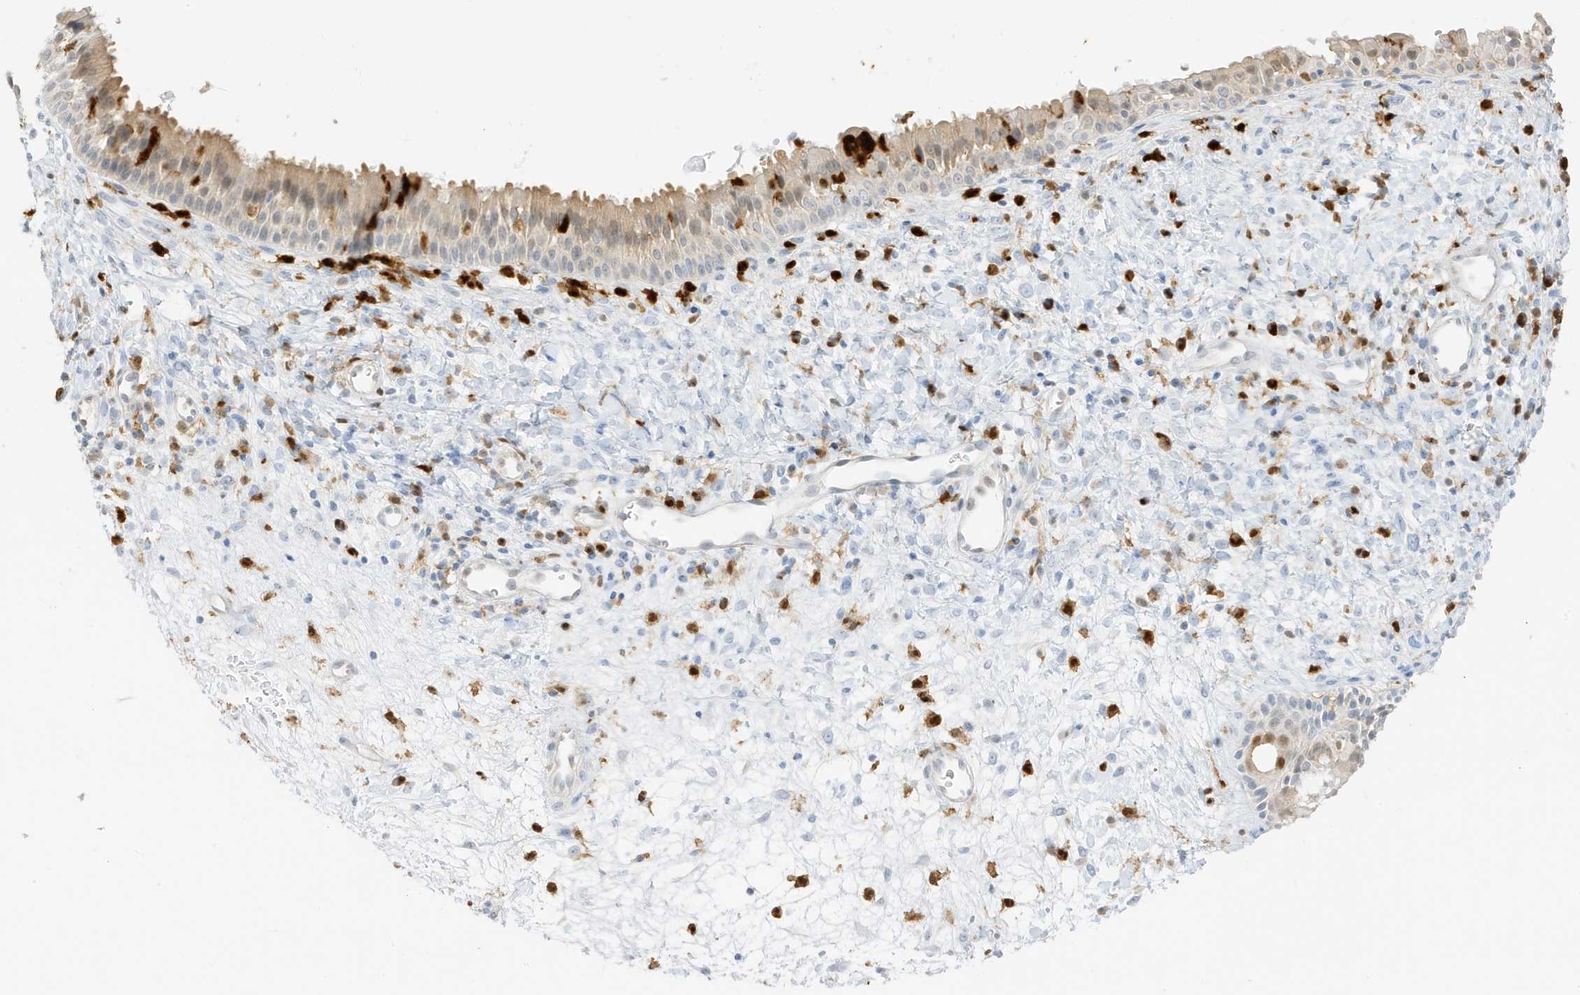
{"staining": {"intensity": "weak", "quantity": "<25%", "location": "cytoplasmic/membranous"}, "tissue": "nasopharynx", "cell_type": "Respiratory epithelial cells", "image_type": "normal", "snomed": [{"axis": "morphology", "description": "Normal tissue, NOS"}, {"axis": "topography", "description": "Nasopharynx"}], "caption": "Immunohistochemistry (IHC) of normal nasopharynx displays no staining in respiratory epithelial cells. (Stains: DAB (3,3'-diaminobenzidine) immunohistochemistry with hematoxylin counter stain, Microscopy: brightfield microscopy at high magnification).", "gene": "GCA", "patient": {"sex": "male", "age": 22}}